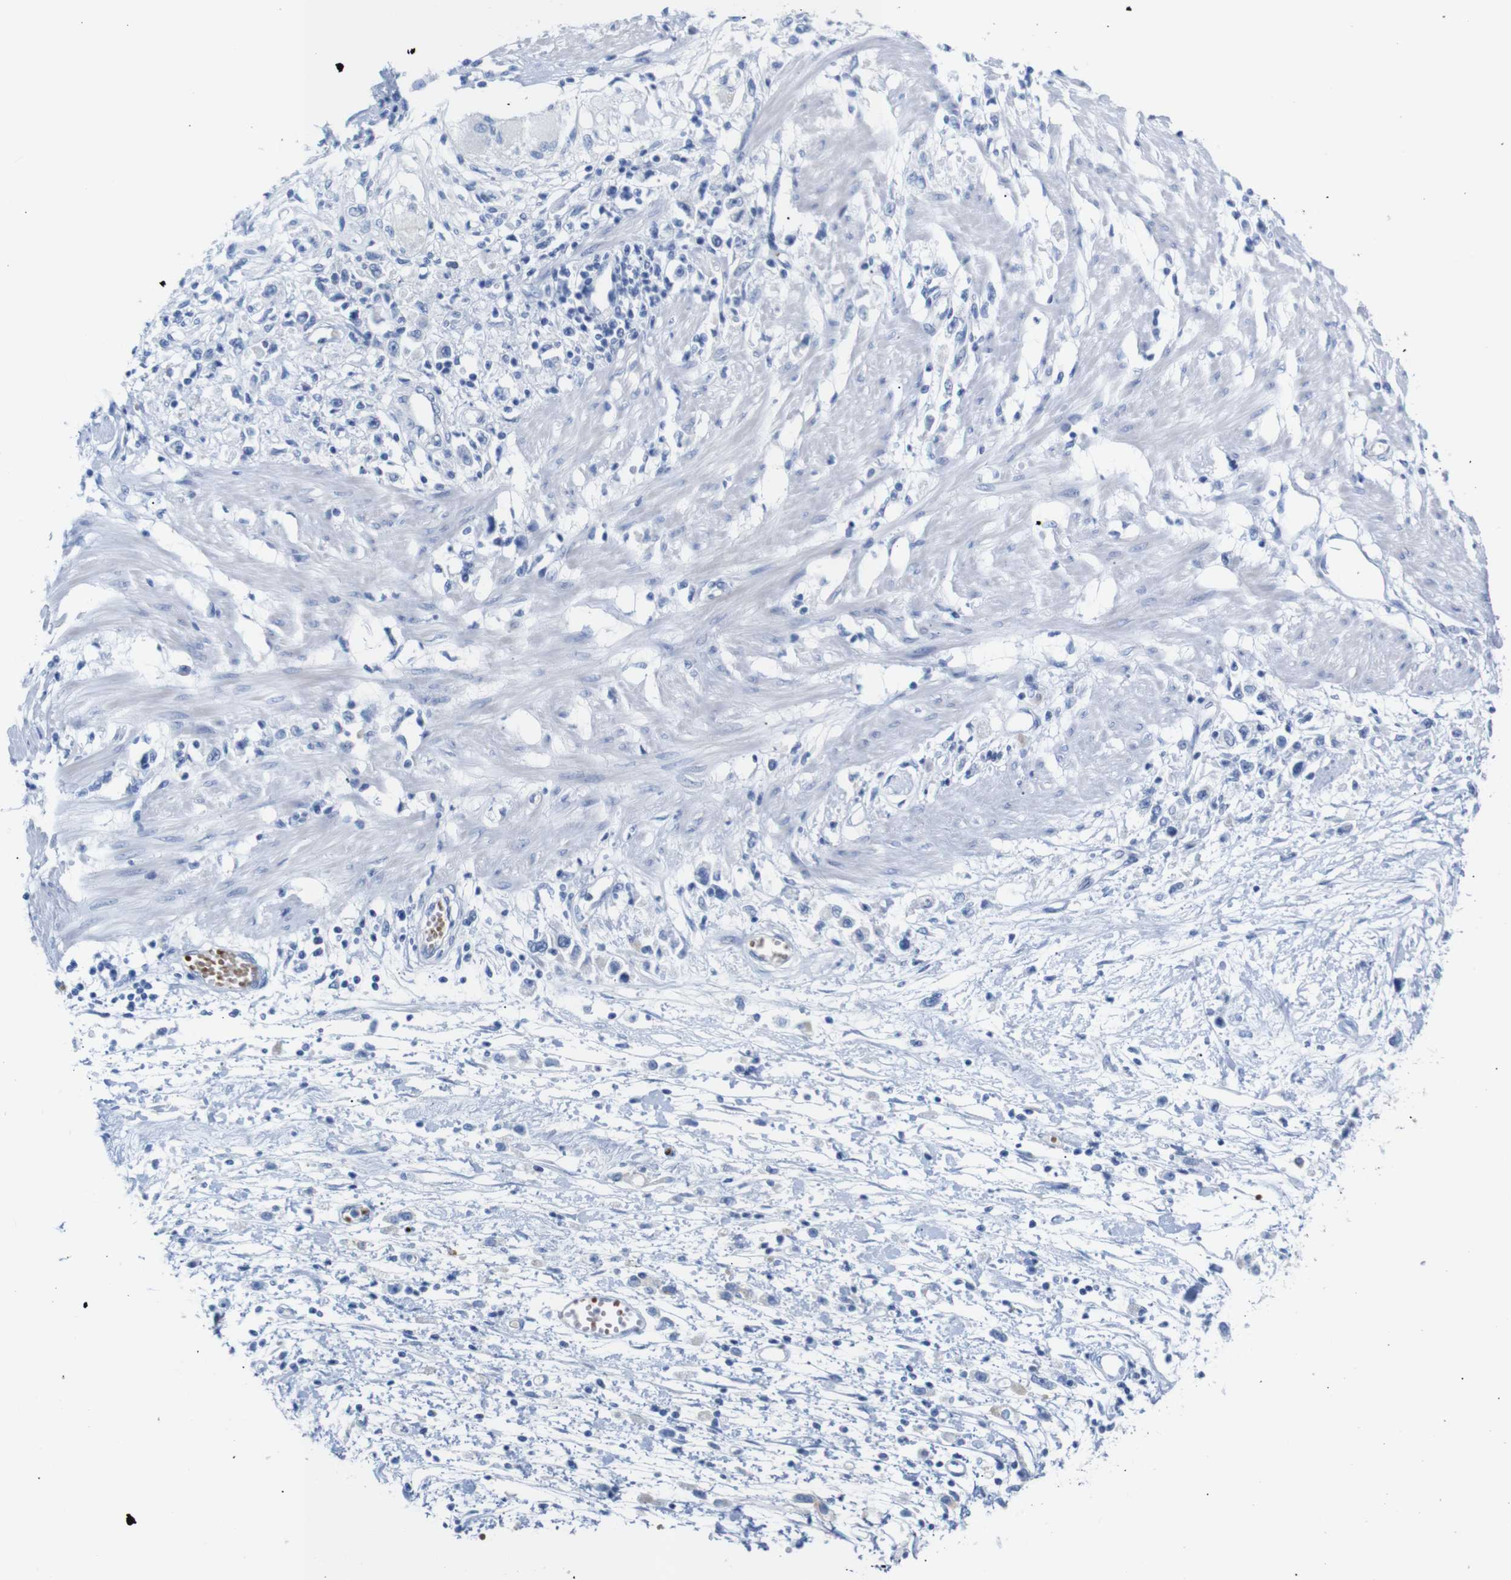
{"staining": {"intensity": "negative", "quantity": "none", "location": "none"}, "tissue": "stomach cancer", "cell_type": "Tumor cells", "image_type": "cancer", "snomed": [{"axis": "morphology", "description": "Adenocarcinoma, NOS"}, {"axis": "topography", "description": "Stomach"}], "caption": "High power microscopy image of an immunohistochemistry image of stomach adenocarcinoma, revealing no significant positivity in tumor cells.", "gene": "ERVMER34-1", "patient": {"sex": "female", "age": 59}}